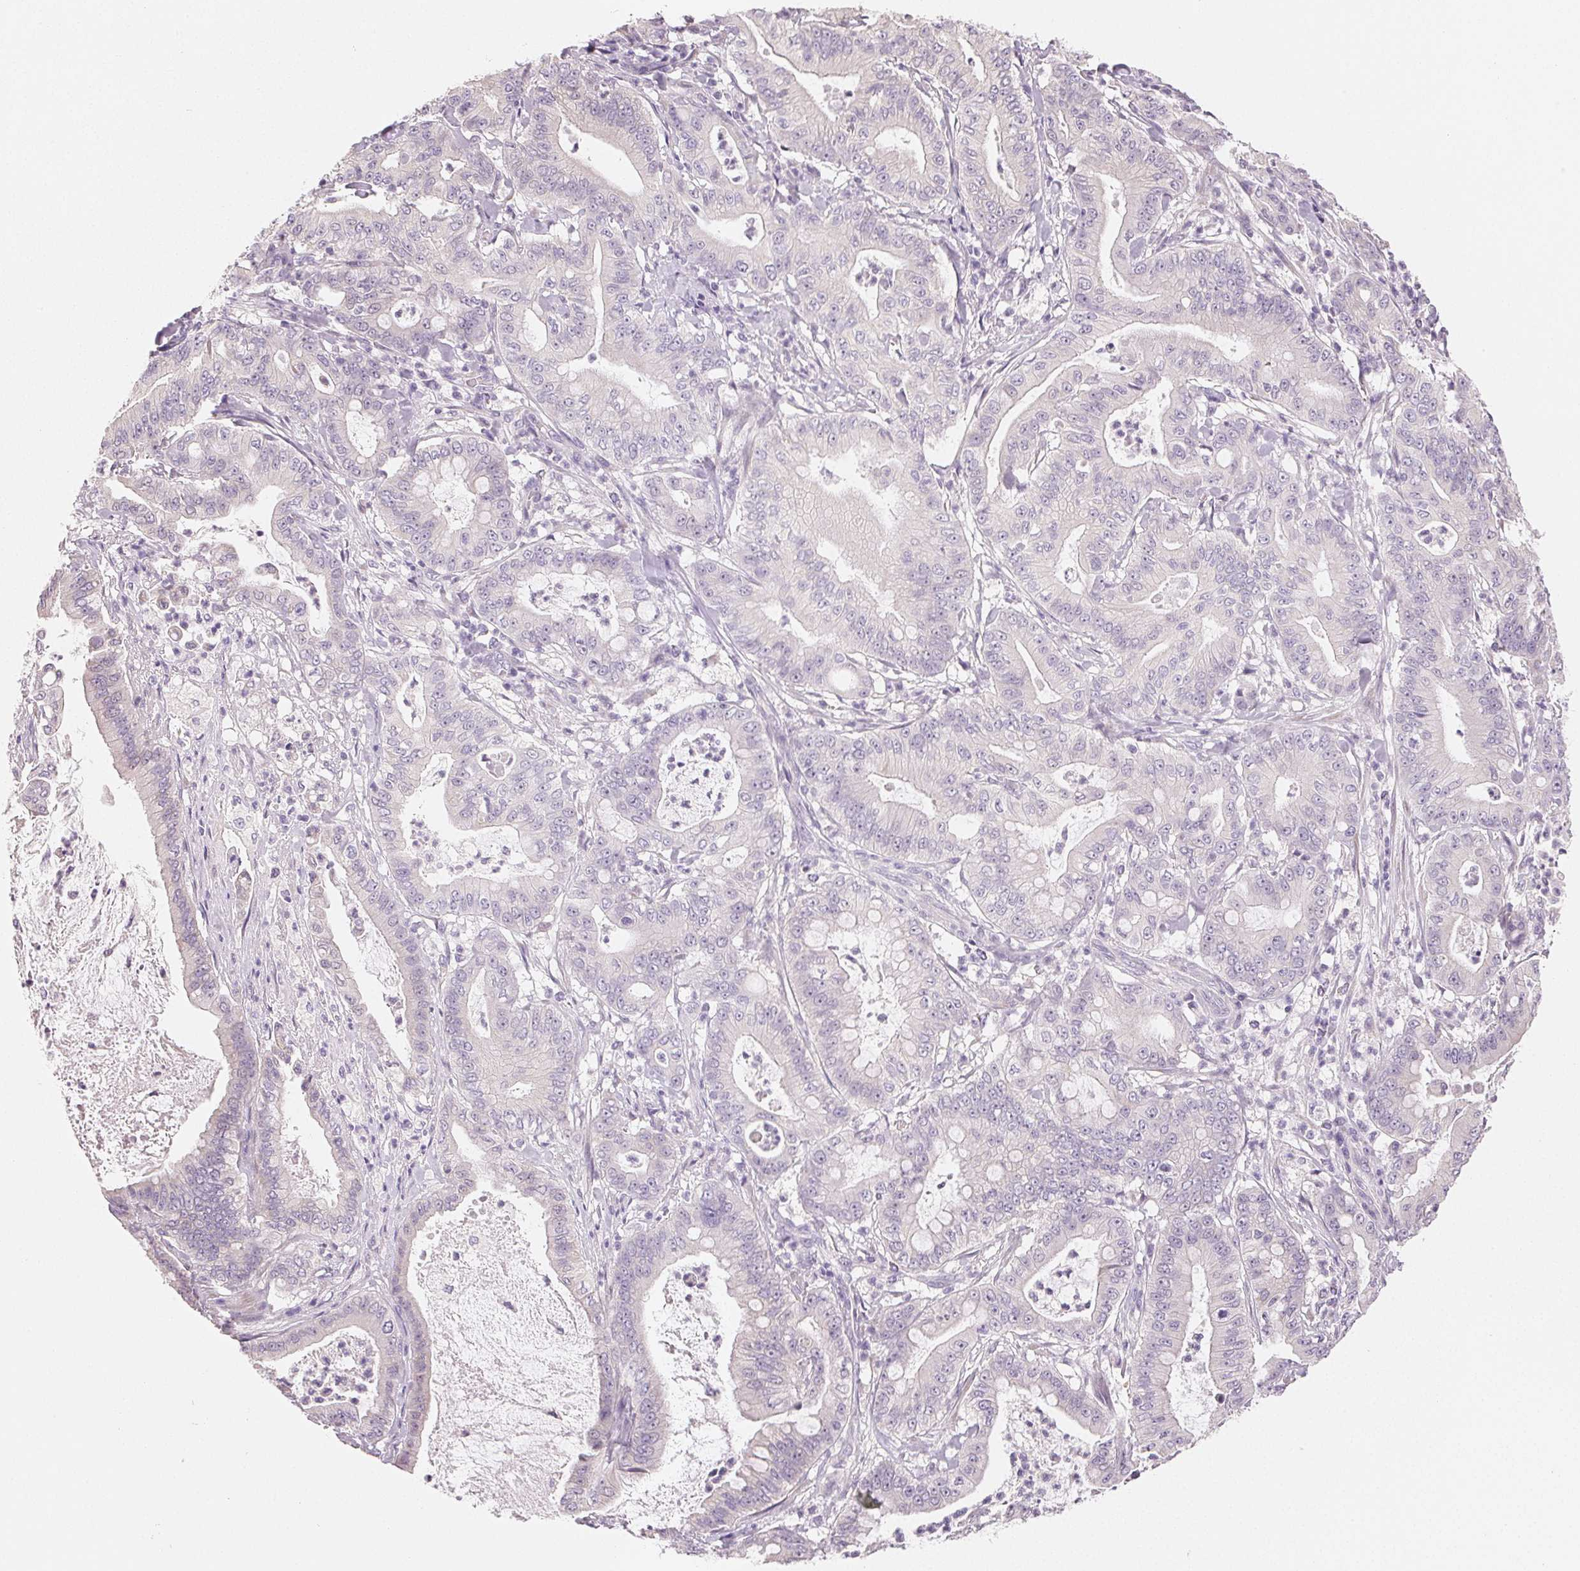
{"staining": {"intensity": "negative", "quantity": "none", "location": "none"}, "tissue": "pancreatic cancer", "cell_type": "Tumor cells", "image_type": "cancer", "snomed": [{"axis": "morphology", "description": "Adenocarcinoma, NOS"}, {"axis": "topography", "description": "Pancreas"}], "caption": "Tumor cells show no significant protein positivity in pancreatic adenocarcinoma.", "gene": "MYBL1", "patient": {"sex": "male", "age": 71}}